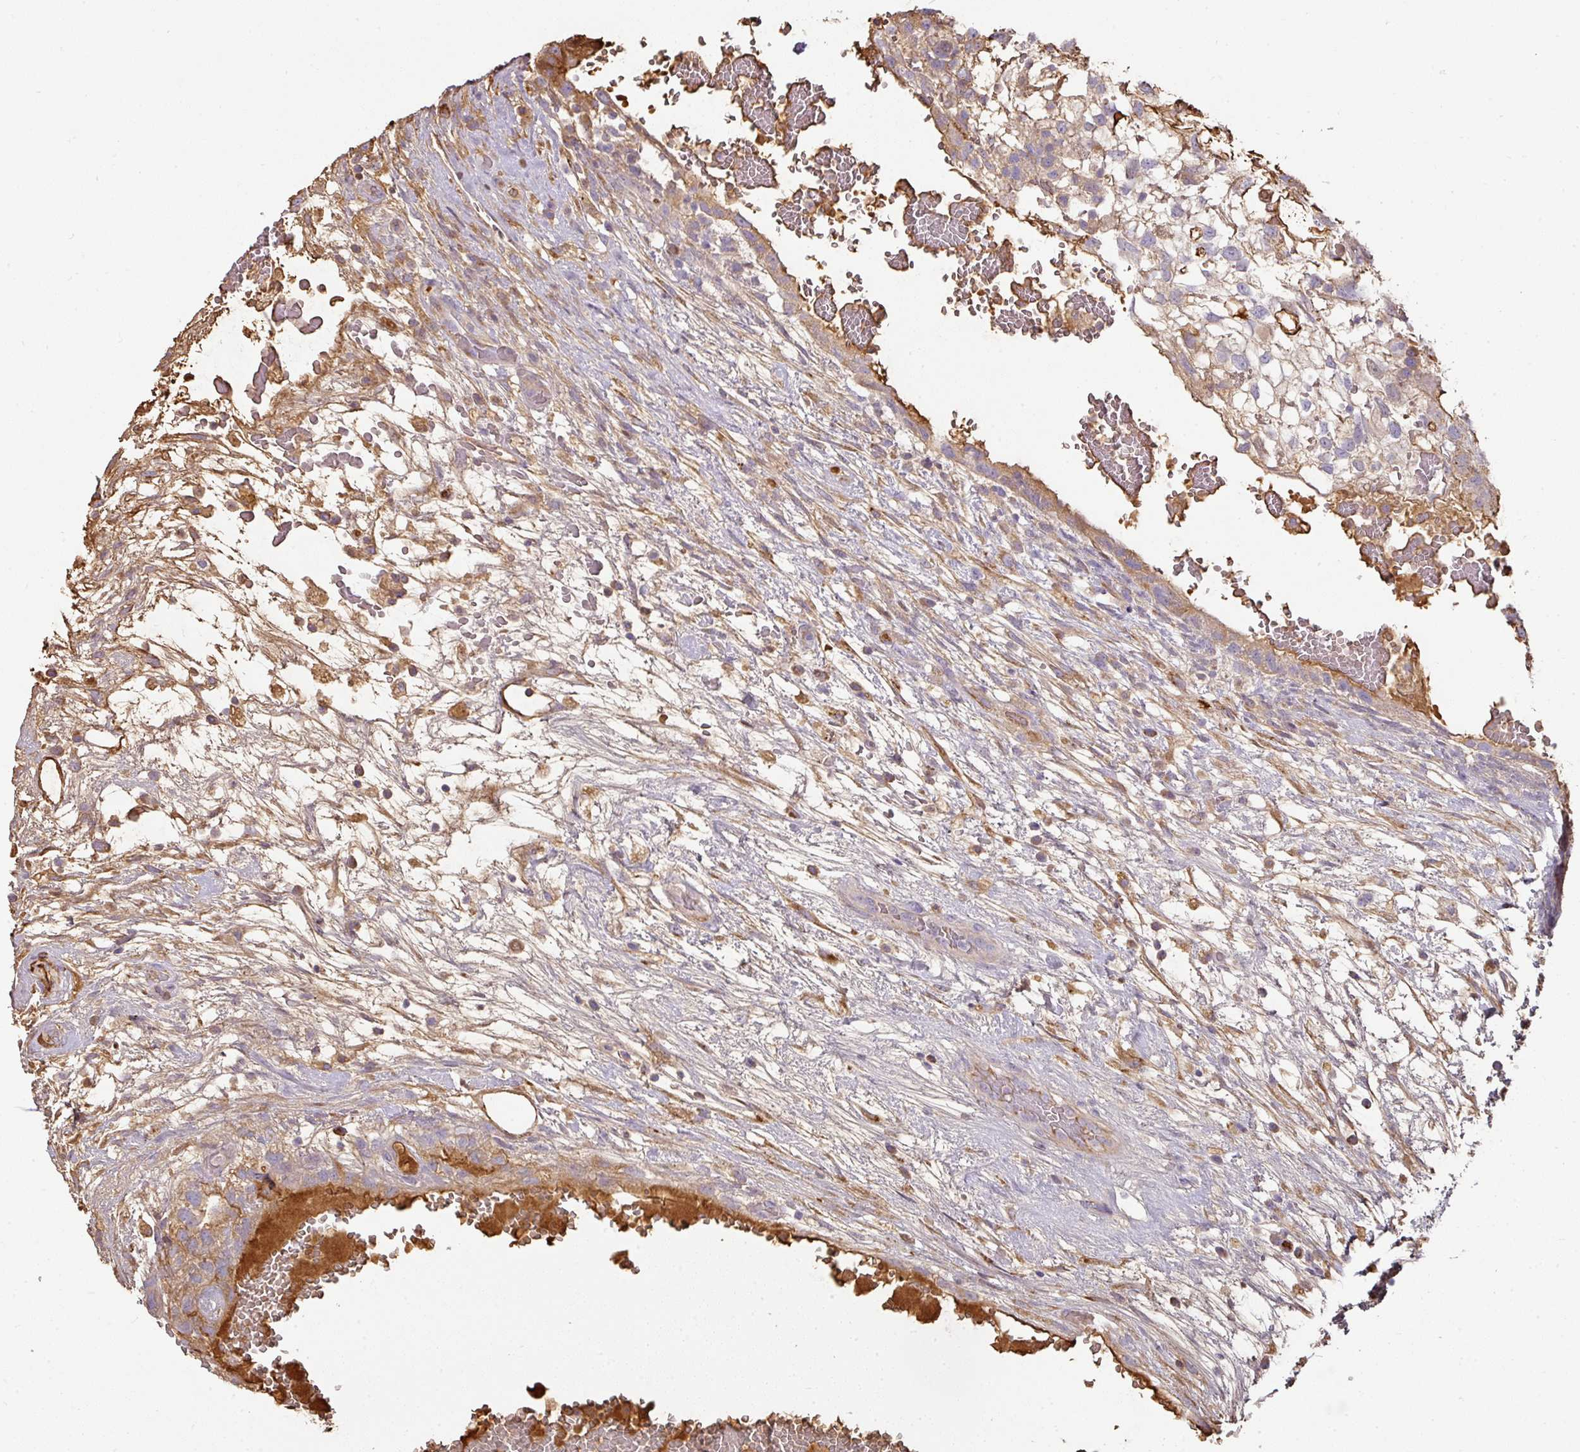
{"staining": {"intensity": "moderate", "quantity": "<25%", "location": "cytoplasmic/membranous"}, "tissue": "testis cancer", "cell_type": "Tumor cells", "image_type": "cancer", "snomed": [{"axis": "morphology", "description": "Normal tissue, NOS"}, {"axis": "morphology", "description": "Carcinoma, Embryonal, NOS"}, {"axis": "topography", "description": "Testis"}], "caption": "Brown immunohistochemical staining in testis cancer (embryonal carcinoma) reveals moderate cytoplasmic/membranous positivity in about <25% of tumor cells. (DAB IHC, brown staining for protein, blue staining for nuclei).", "gene": "CCZ1", "patient": {"sex": "male", "age": 32}}